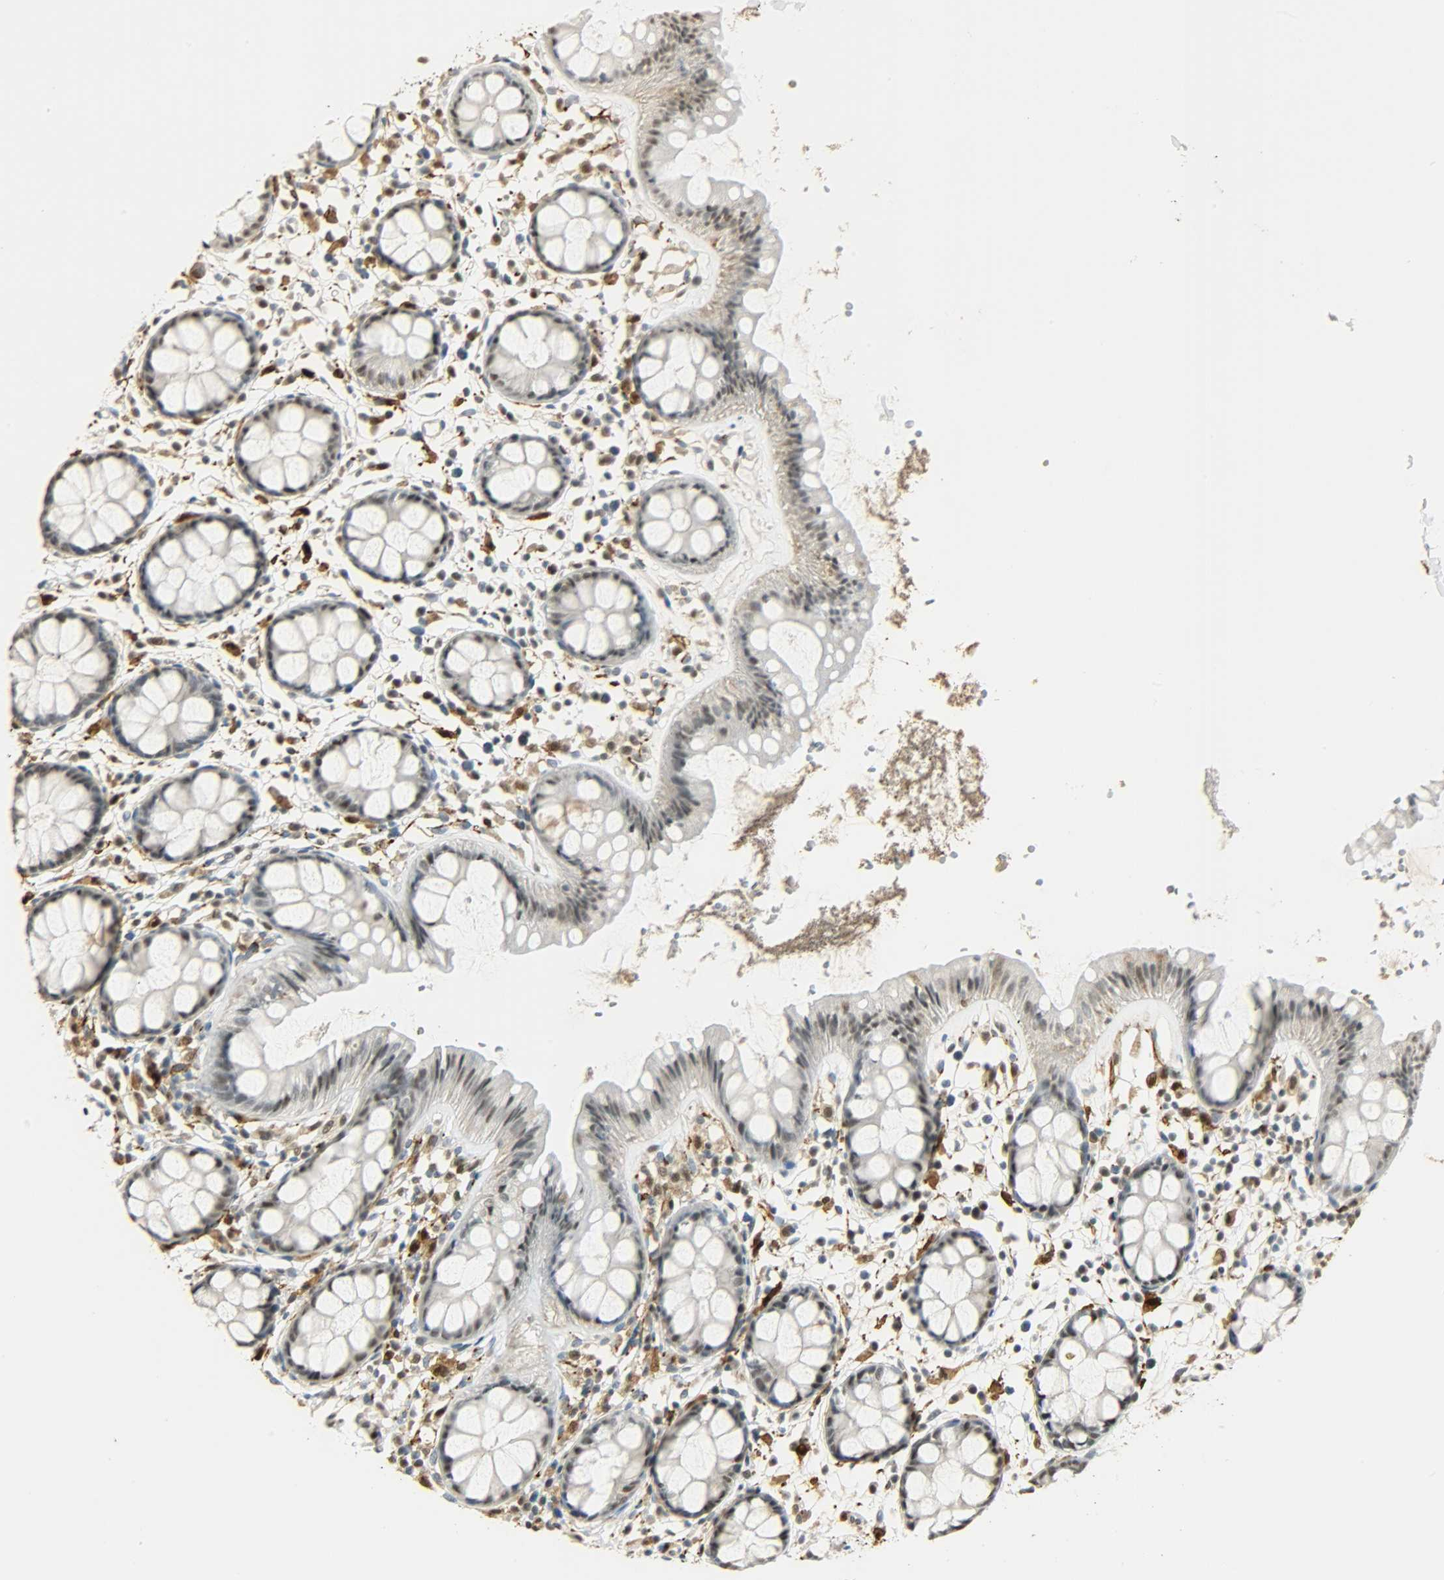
{"staining": {"intensity": "weak", "quantity": ">75%", "location": "nuclear"}, "tissue": "rectum", "cell_type": "Glandular cells", "image_type": "normal", "snomed": [{"axis": "morphology", "description": "Normal tissue, NOS"}, {"axis": "topography", "description": "Rectum"}], "caption": "This is a histology image of immunohistochemistry staining of normal rectum, which shows weak positivity in the nuclear of glandular cells.", "gene": "NGFR", "patient": {"sex": "female", "age": 66}}